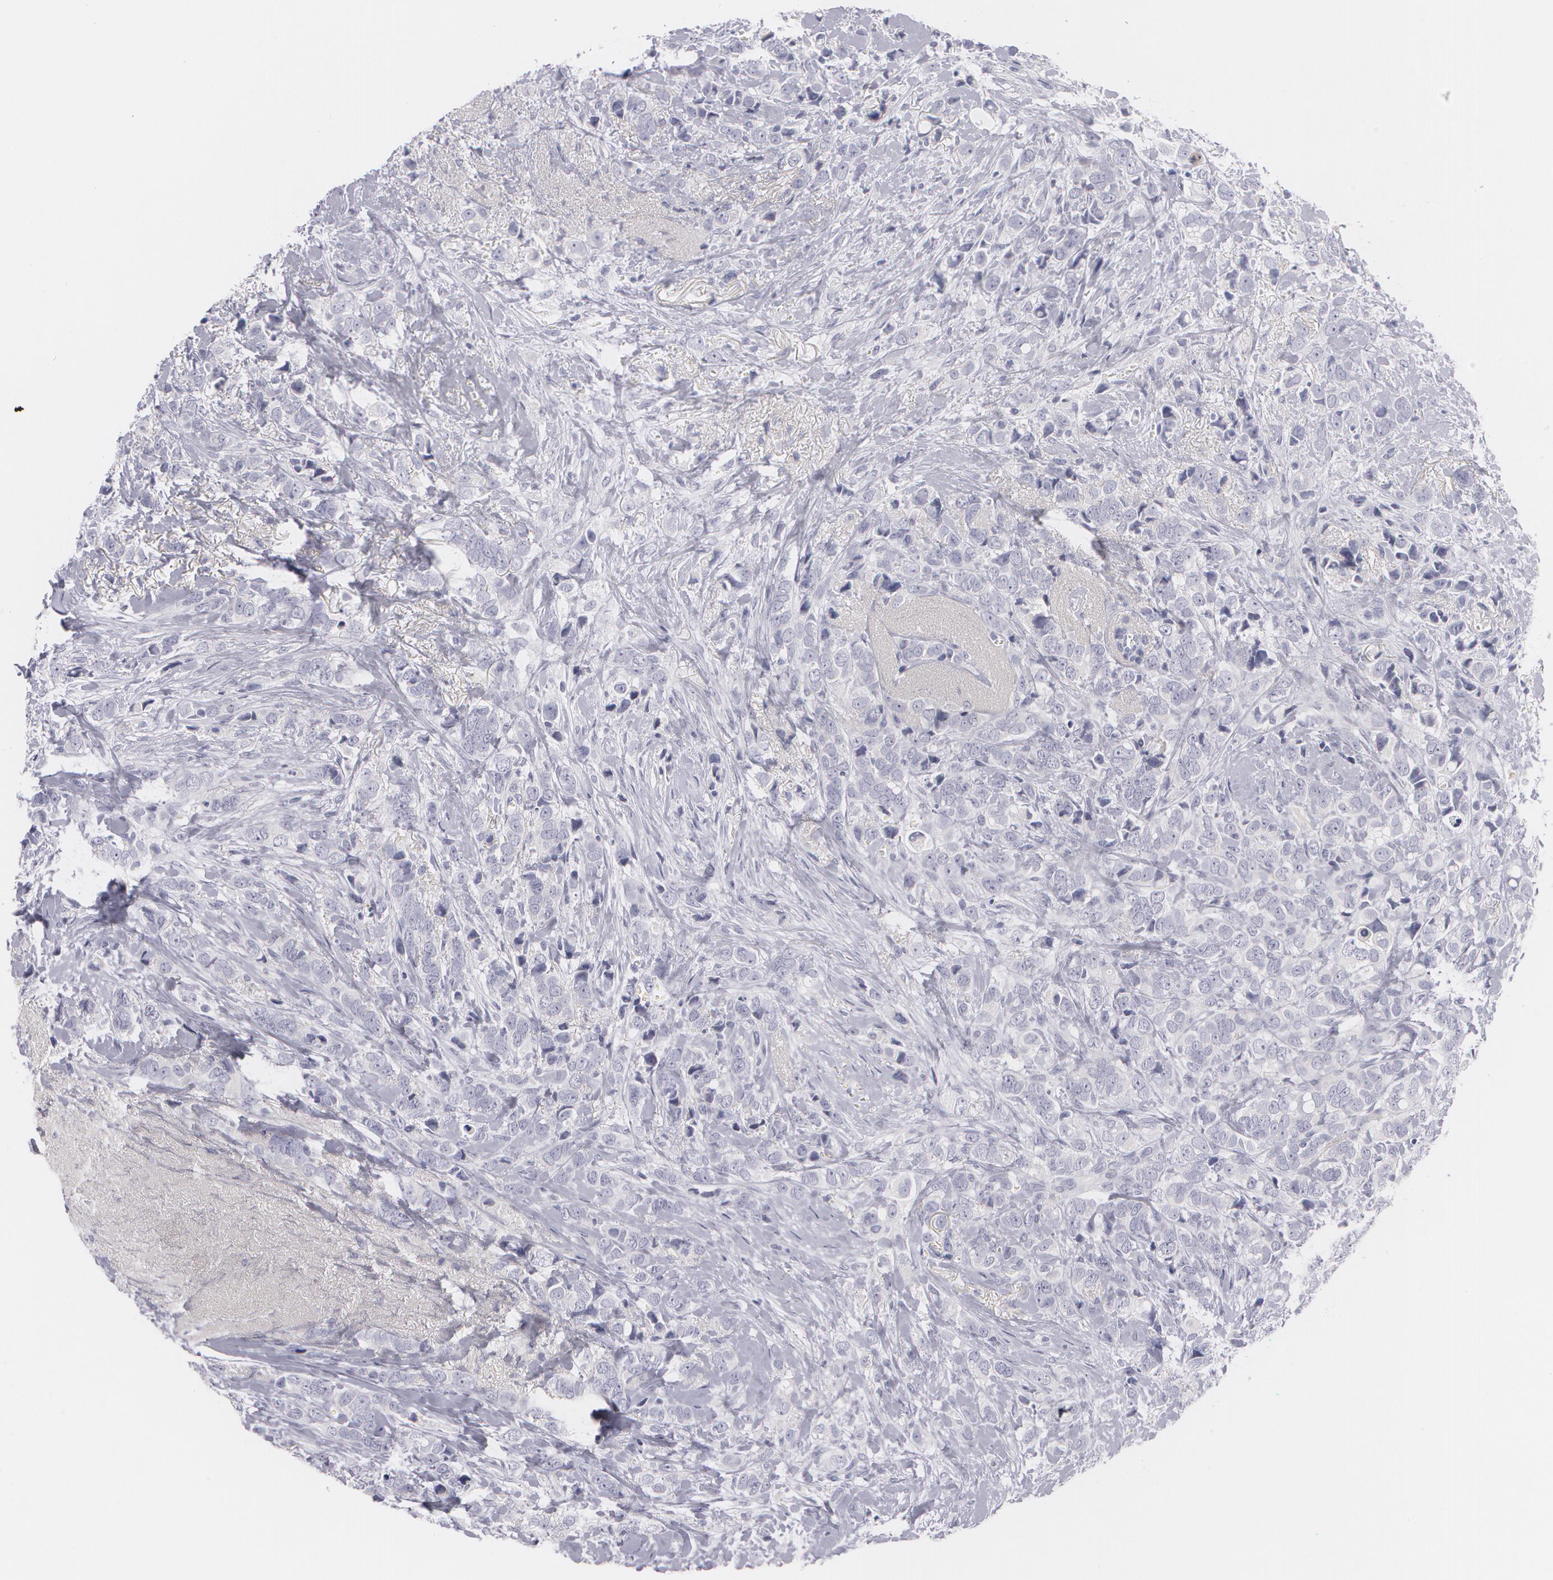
{"staining": {"intensity": "negative", "quantity": "none", "location": "none"}, "tissue": "breast cancer", "cell_type": "Tumor cells", "image_type": "cancer", "snomed": [{"axis": "morphology", "description": "Lobular carcinoma"}, {"axis": "topography", "description": "Breast"}], "caption": "This is an IHC micrograph of breast cancer (lobular carcinoma). There is no positivity in tumor cells.", "gene": "FAM181A", "patient": {"sex": "female", "age": 57}}